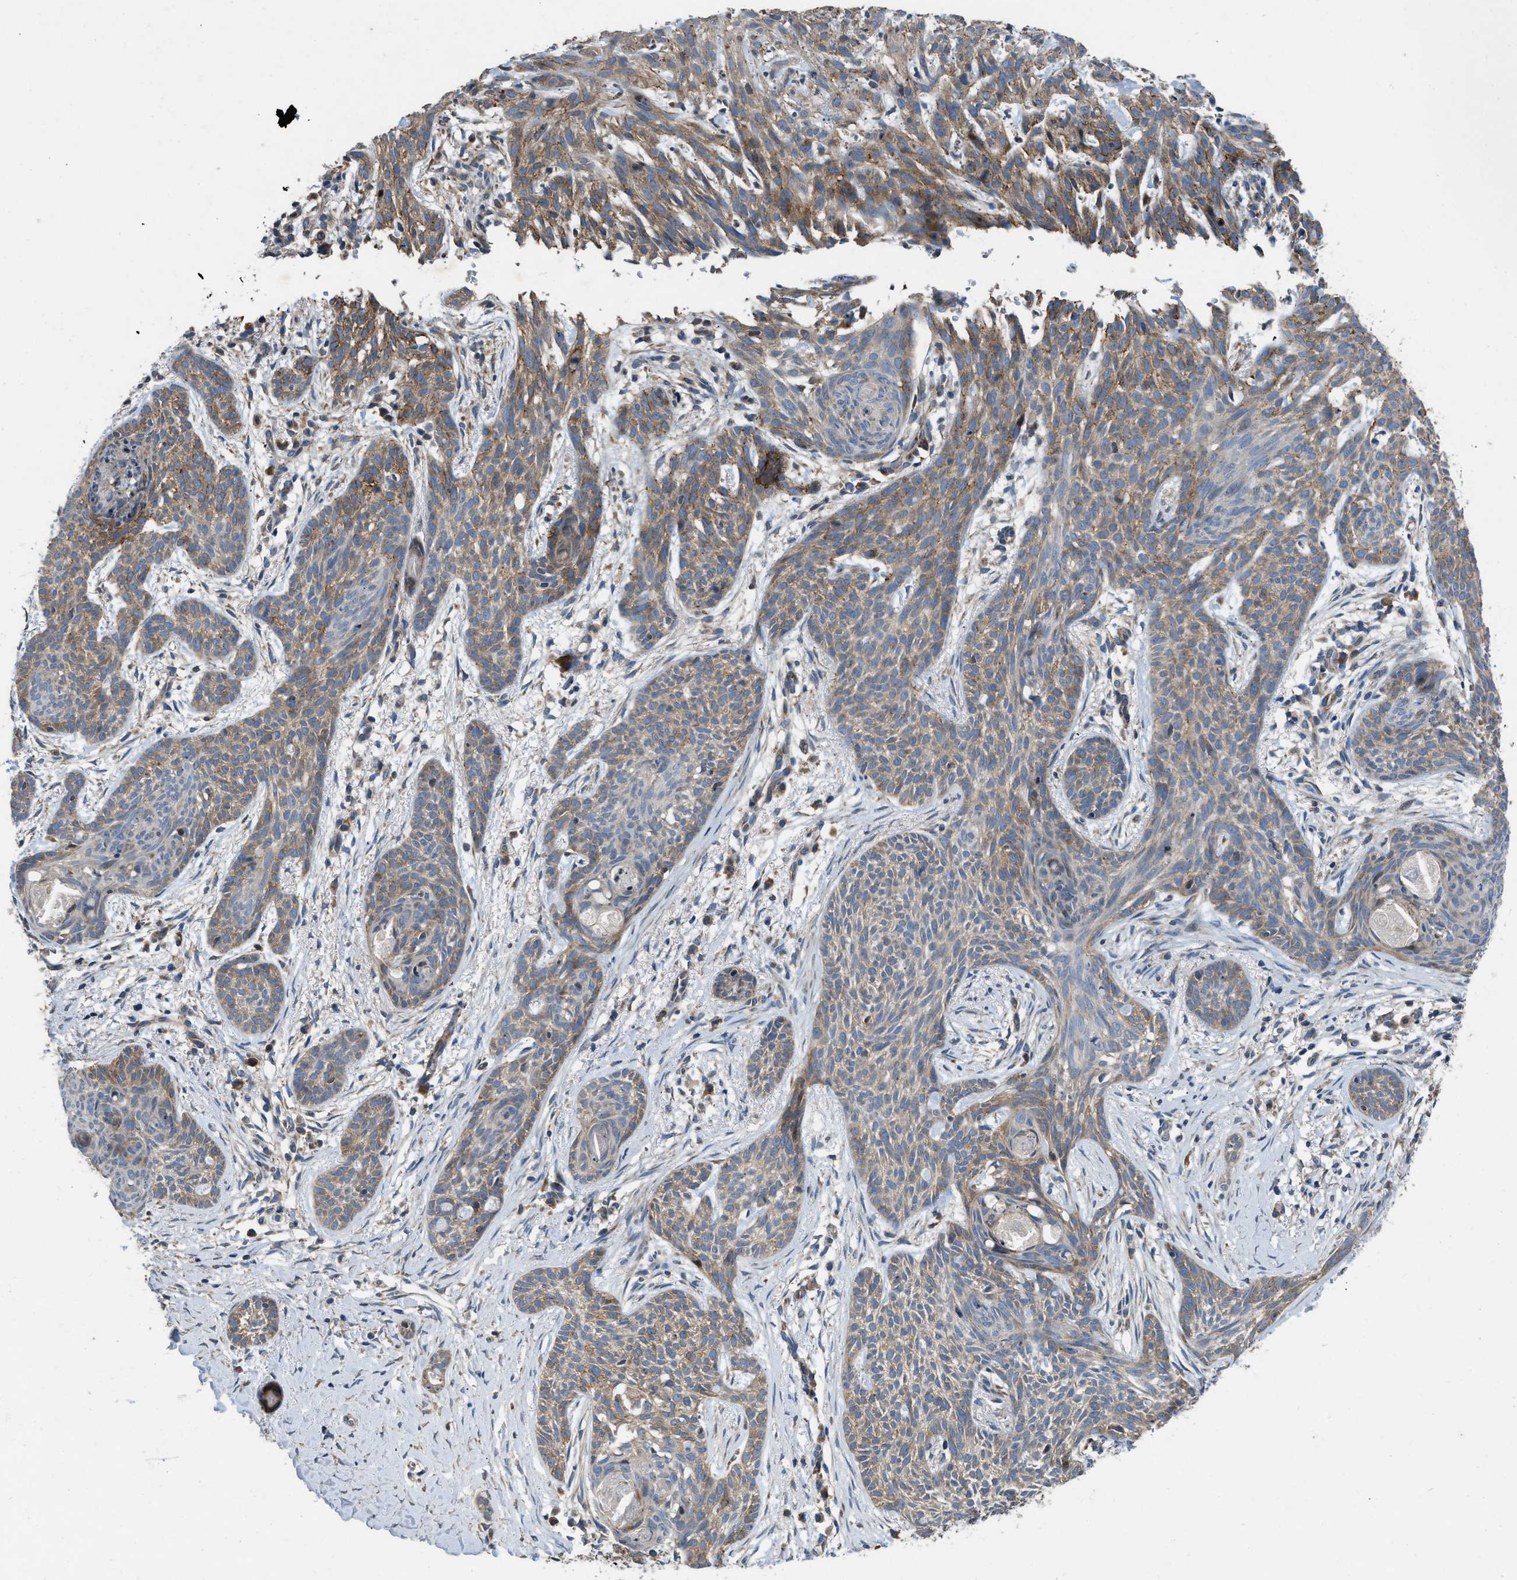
{"staining": {"intensity": "moderate", "quantity": ">75%", "location": "cytoplasmic/membranous"}, "tissue": "skin cancer", "cell_type": "Tumor cells", "image_type": "cancer", "snomed": [{"axis": "morphology", "description": "Basal cell carcinoma"}, {"axis": "topography", "description": "Skin"}], "caption": "The histopathology image demonstrates immunohistochemical staining of basal cell carcinoma (skin). There is moderate cytoplasmic/membranous staining is identified in approximately >75% of tumor cells.", "gene": "TMEM150A", "patient": {"sex": "female", "age": 59}}